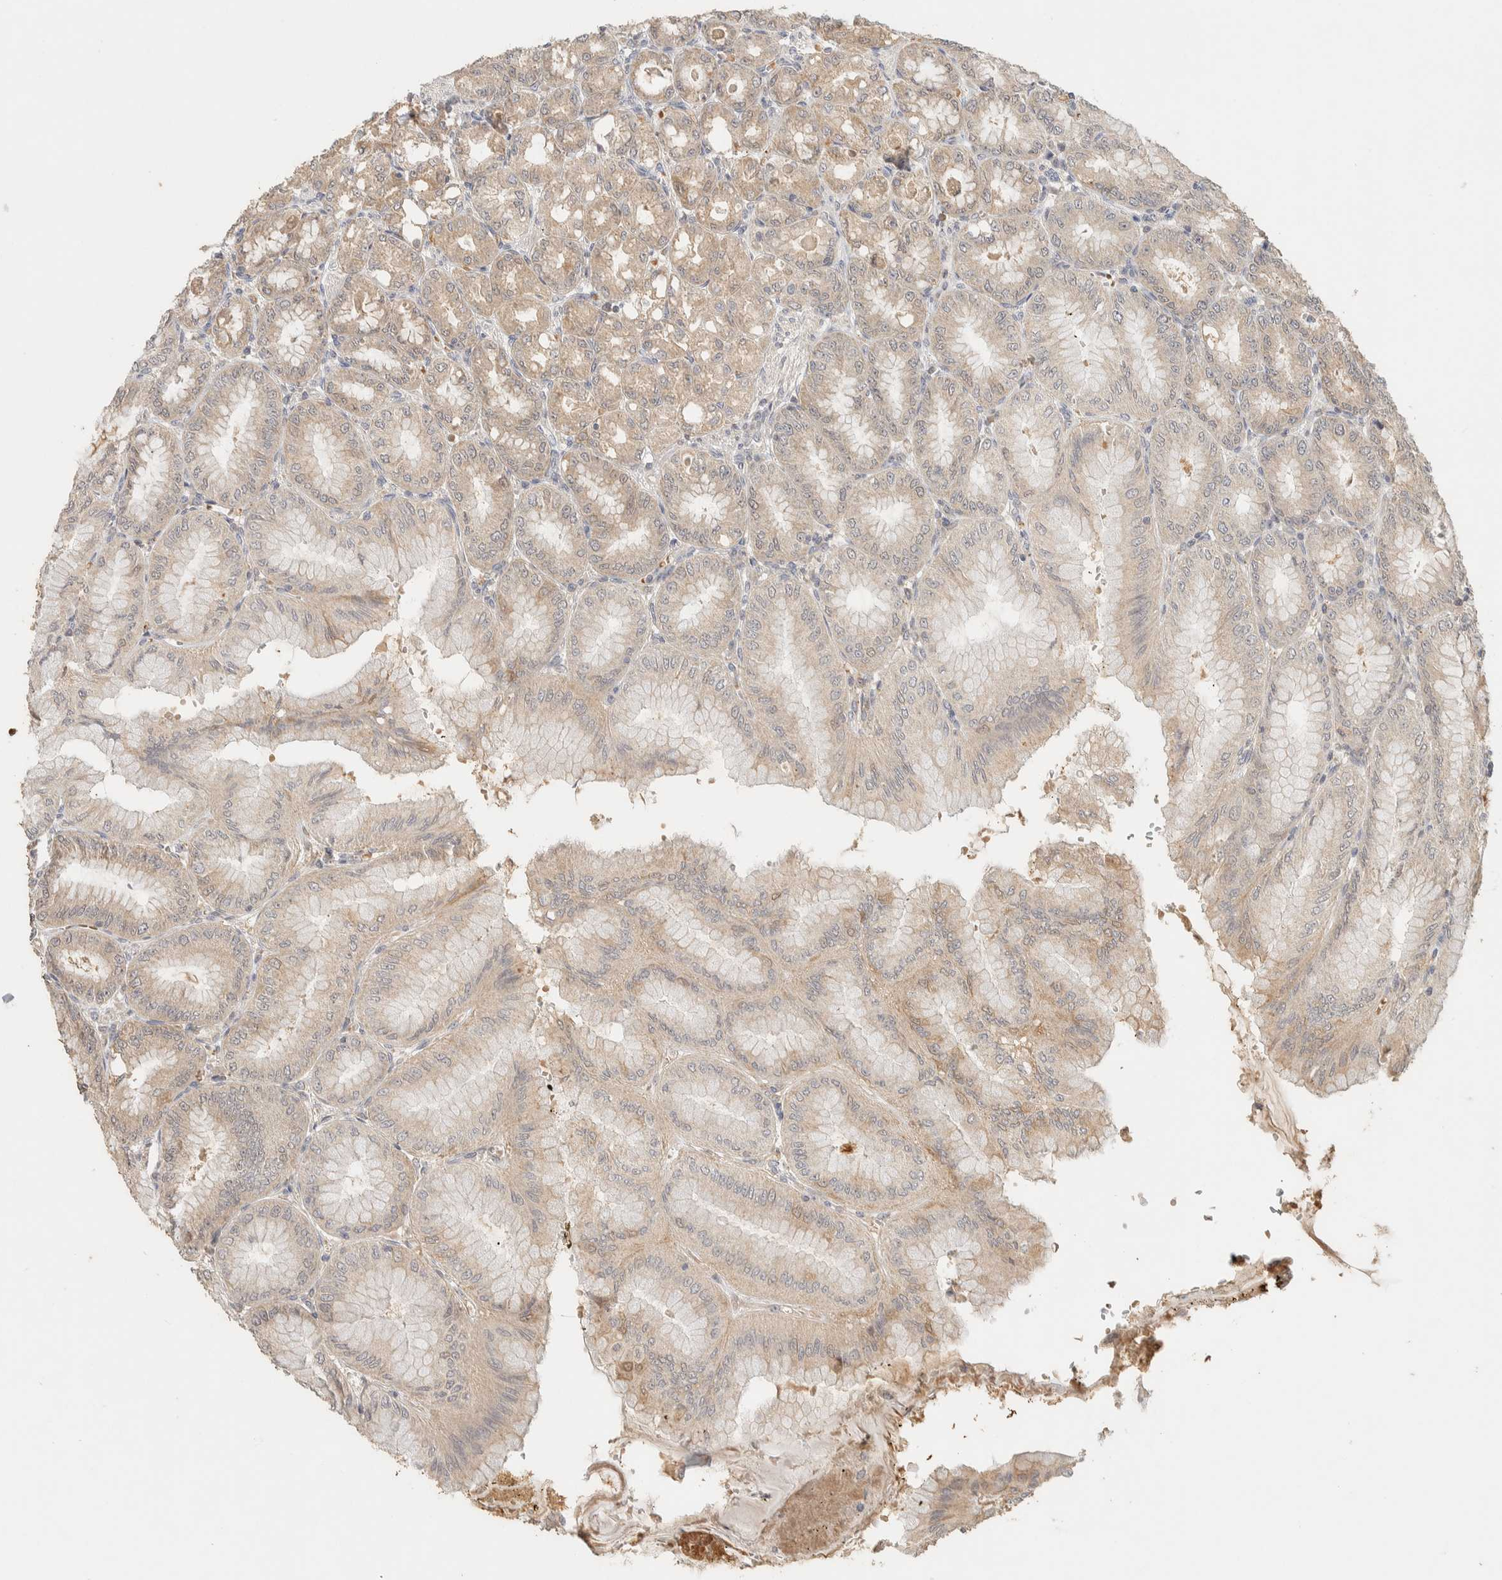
{"staining": {"intensity": "weak", "quantity": "25%-75%", "location": "cytoplasmic/membranous"}, "tissue": "stomach", "cell_type": "Glandular cells", "image_type": "normal", "snomed": [{"axis": "morphology", "description": "Normal tissue, NOS"}, {"axis": "topography", "description": "Stomach, lower"}], "caption": "DAB (3,3'-diaminobenzidine) immunohistochemical staining of unremarkable human stomach shows weak cytoplasmic/membranous protein staining in approximately 25%-75% of glandular cells. (Brightfield microscopy of DAB IHC at high magnification).", "gene": "ITPA", "patient": {"sex": "male", "age": 71}}